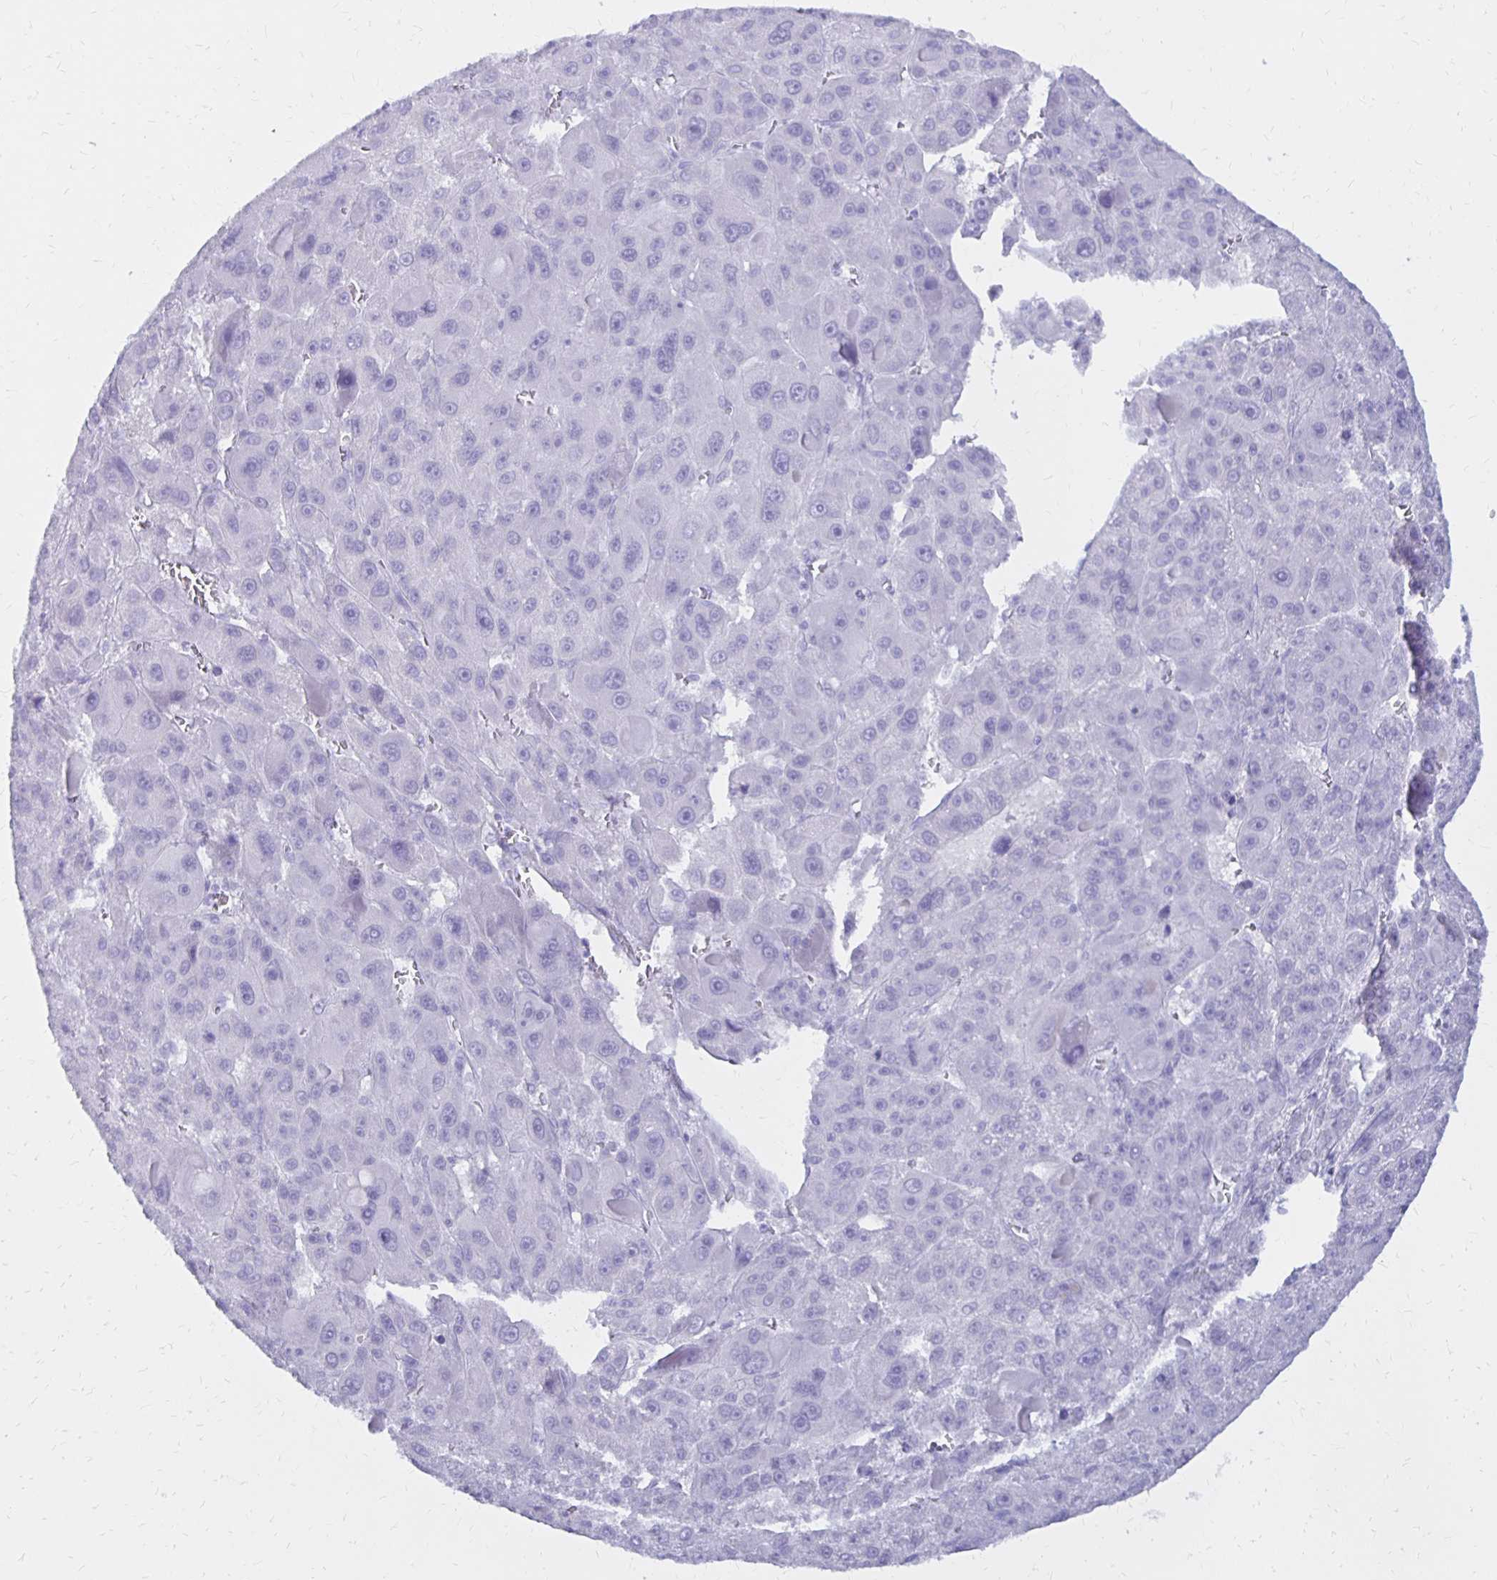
{"staining": {"intensity": "negative", "quantity": "none", "location": "none"}, "tissue": "liver cancer", "cell_type": "Tumor cells", "image_type": "cancer", "snomed": [{"axis": "morphology", "description": "Carcinoma, Hepatocellular, NOS"}, {"axis": "topography", "description": "Liver"}], "caption": "This is an immunohistochemistry image of human hepatocellular carcinoma (liver). There is no expression in tumor cells.", "gene": "FNTB", "patient": {"sex": "male", "age": 76}}